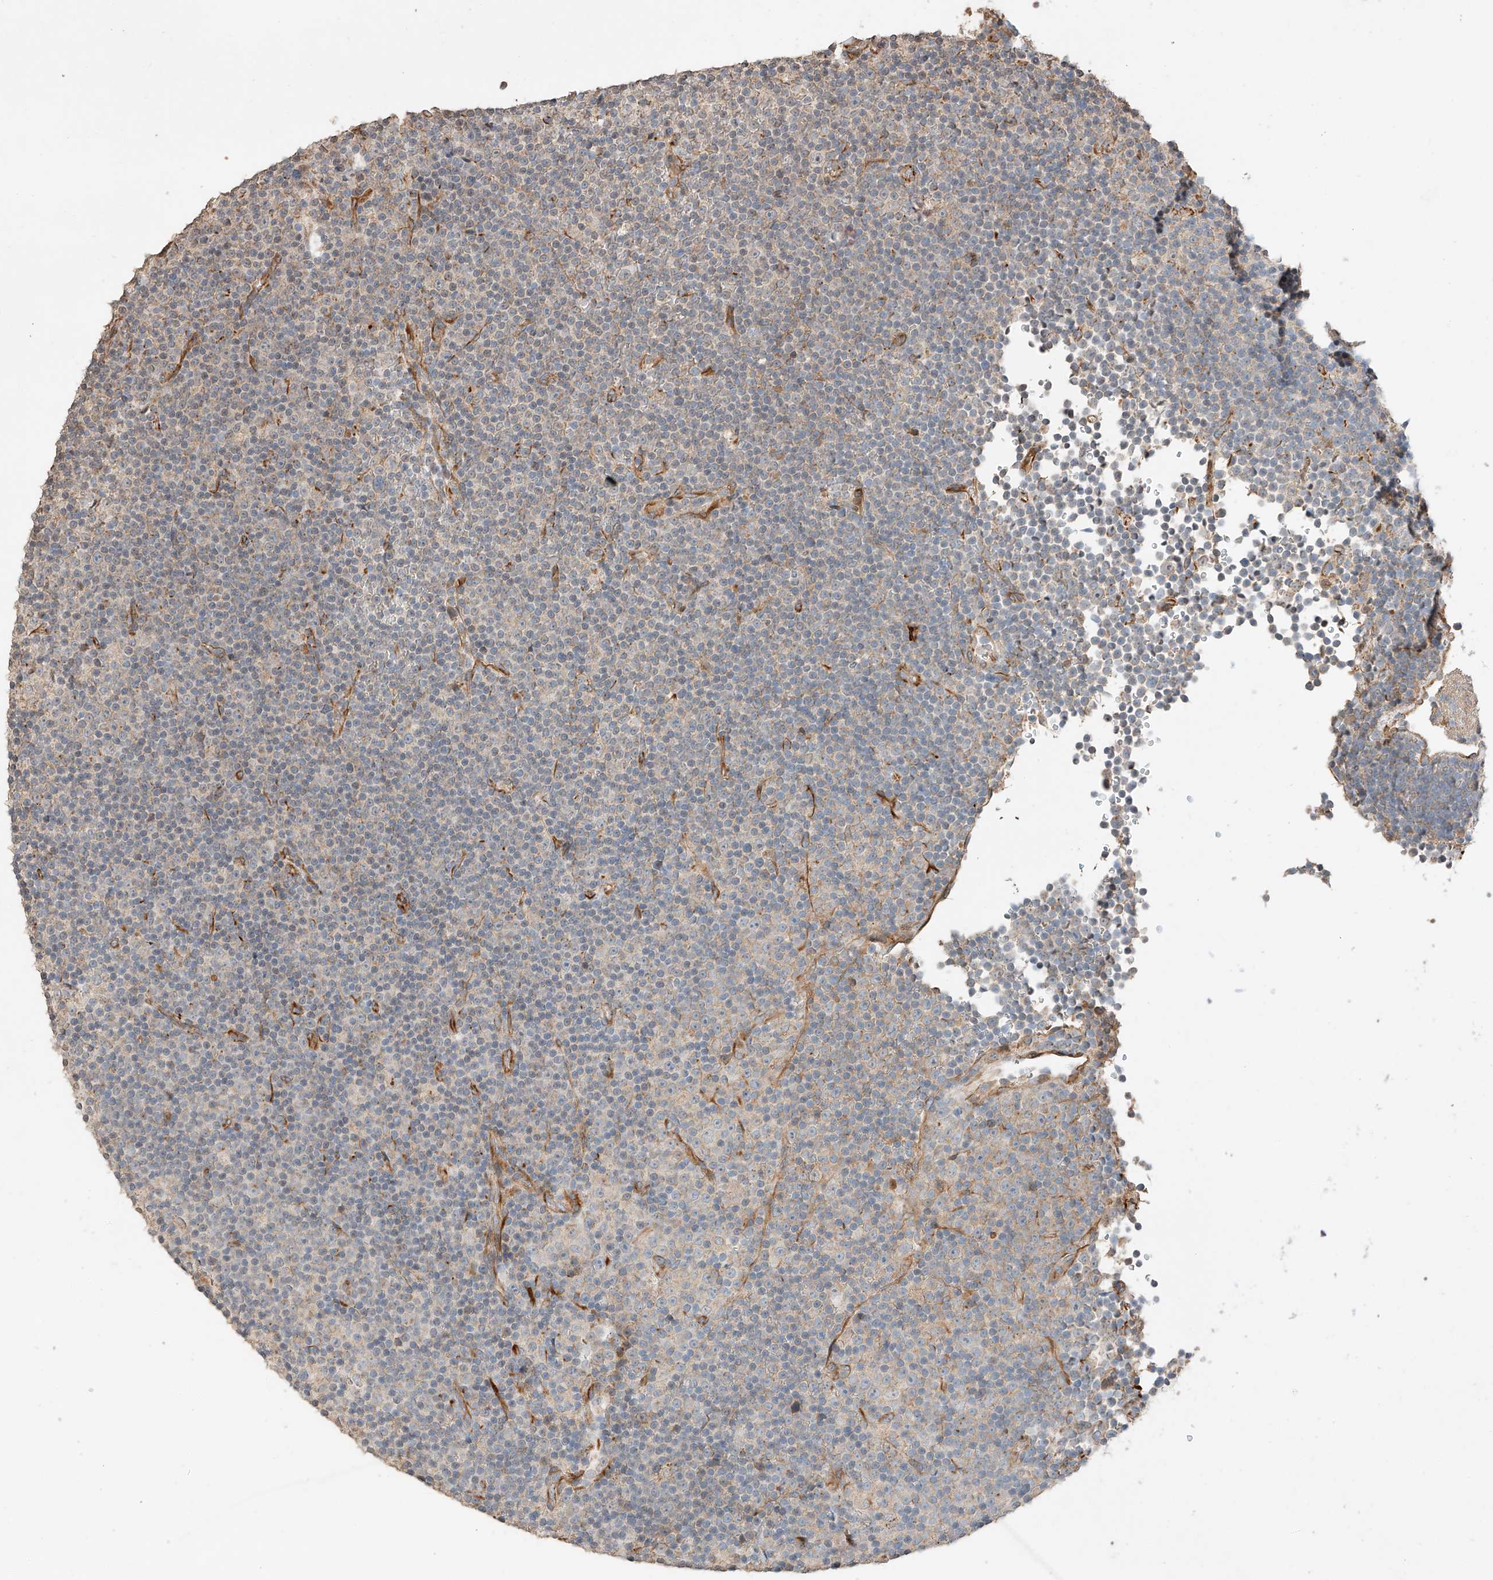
{"staining": {"intensity": "negative", "quantity": "none", "location": "none"}, "tissue": "lymphoma", "cell_type": "Tumor cells", "image_type": "cancer", "snomed": [{"axis": "morphology", "description": "Malignant lymphoma, non-Hodgkin's type, Low grade"}, {"axis": "topography", "description": "Lymph node"}], "caption": "Tumor cells are negative for protein expression in human lymphoma.", "gene": "SUSD6", "patient": {"sex": "female", "age": 67}}